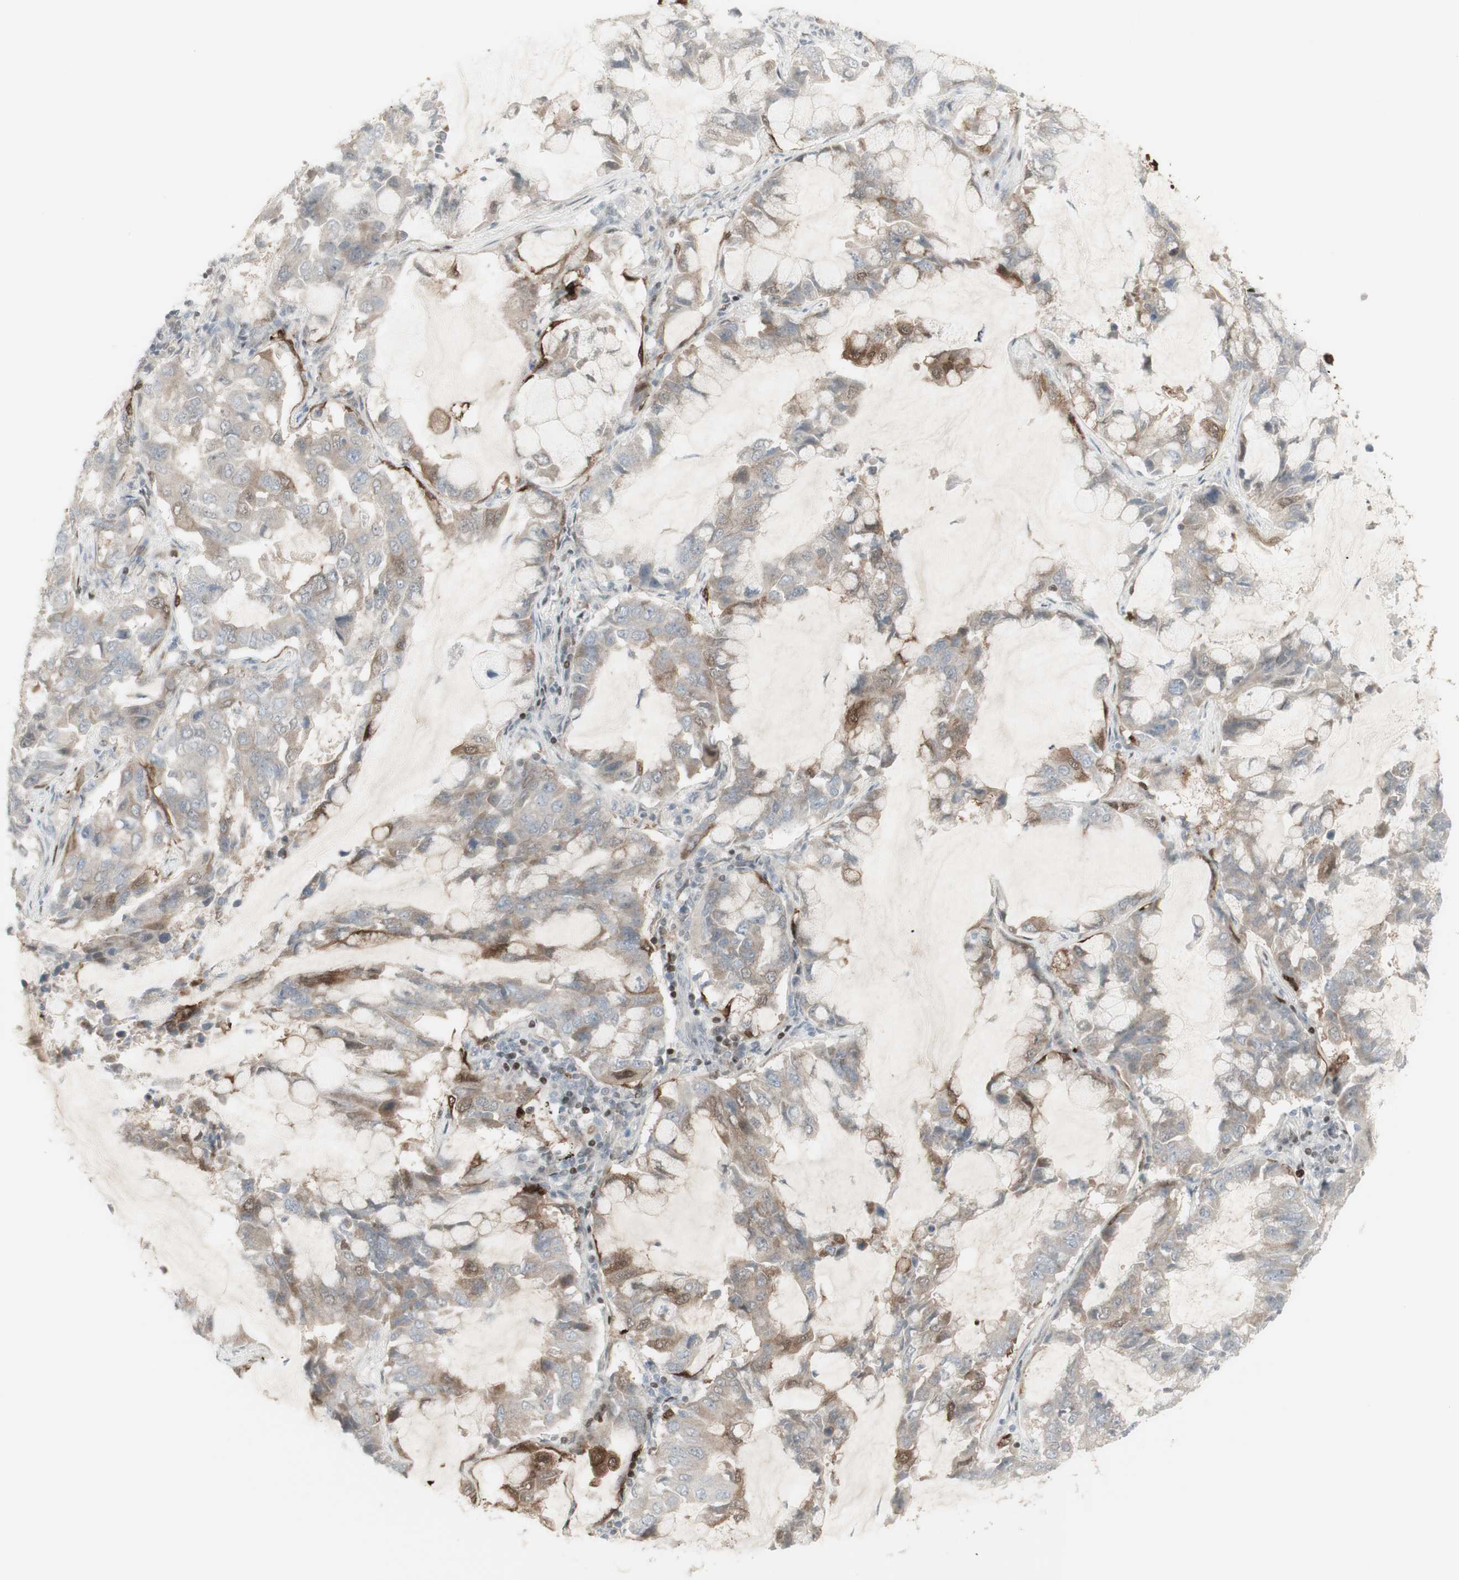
{"staining": {"intensity": "moderate", "quantity": ">75%", "location": "cytoplasmic/membranous"}, "tissue": "lung cancer", "cell_type": "Tumor cells", "image_type": "cancer", "snomed": [{"axis": "morphology", "description": "Adenocarcinoma, NOS"}, {"axis": "topography", "description": "Lung"}], "caption": "Protein expression analysis of lung adenocarcinoma shows moderate cytoplasmic/membranous expression in approximately >75% of tumor cells. (IHC, brightfield microscopy, high magnification).", "gene": "C1orf116", "patient": {"sex": "male", "age": 64}}